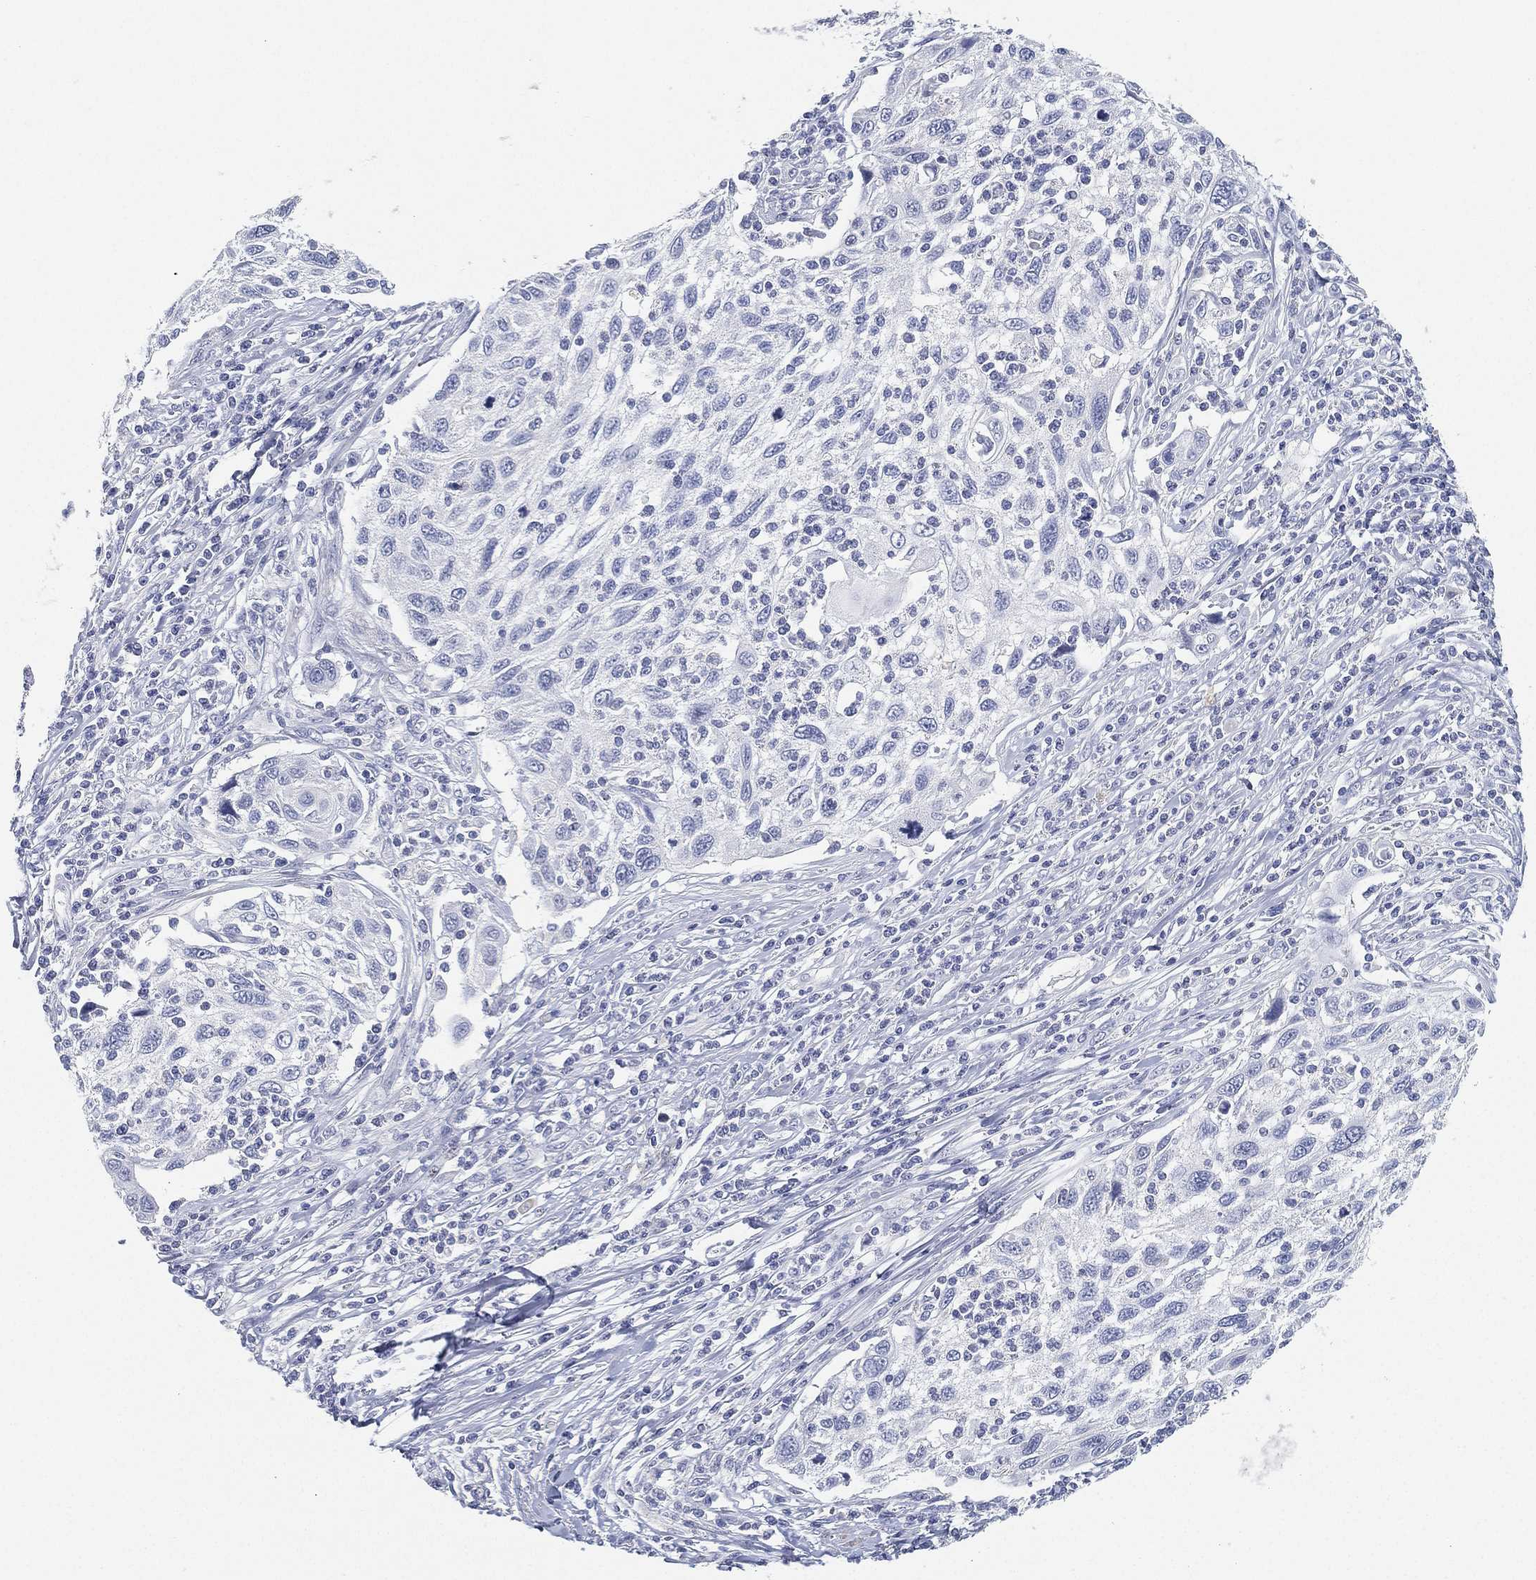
{"staining": {"intensity": "negative", "quantity": "none", "location": "none"}, "tissue": "cervical cancer", "cell_type": "Tumor cells", "image_type": "cancer", "snomed": [{"axis": "morphology", "description": "Squamous cell carcinoma, NOS"}, {"axis": "topography", "description": "Cervix"}], "caption": "Human squamous cell carcinoma (cervical) stained for a protein using immunohistochemistry (IHC) displays no staining in tumor cells.", "gene": "FAM187B", "patient": {"sex": "female", "age": 70}}